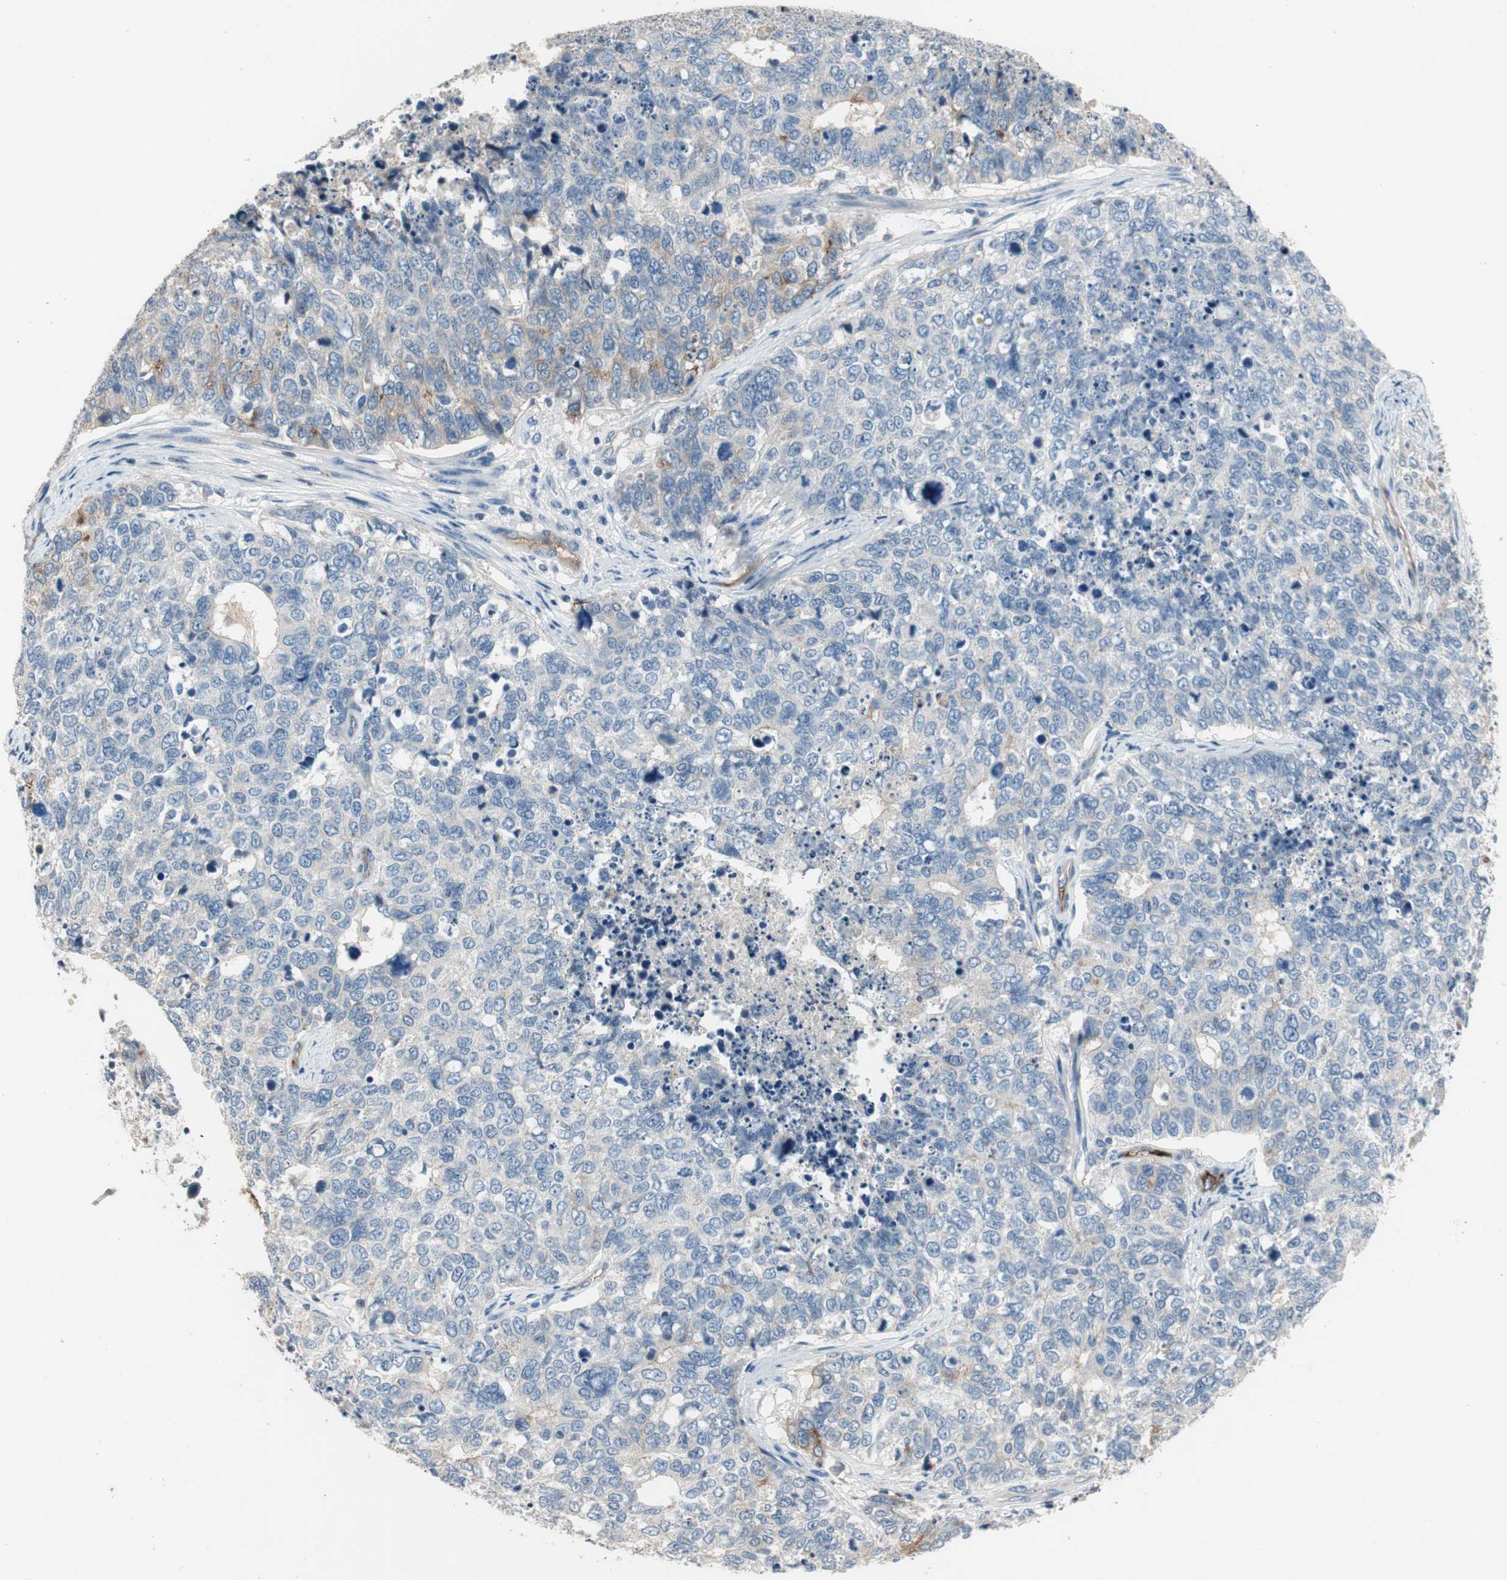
{"staining": {"intensity": "weak", "quantity": "<25%", "location": "cytoplasmic/membranous"}, "tissue": "cervical cancer", "cell_type": "Tumor cells", "image_type": "cancer", "snomed": [{"axis": "morphology", "description": "Squamous cell carcinoma, NOS"}, {"axis": "topography", "description": "Cervix"}], "caption": "An IHC photomicrograph of cervical squamous cell carcinoma is shown. There is no staining in tumor cells of cervical squamous cell carcinoma. The staining was performed using DAB (3,3'-diaminobenzidine) to visualize the protein expression in brown, while the nuclei were stained in blue with hematoxylin (Magnification: 20x).", "gene": "ALPL", "patient": {"sex": "female", "age": 63}}